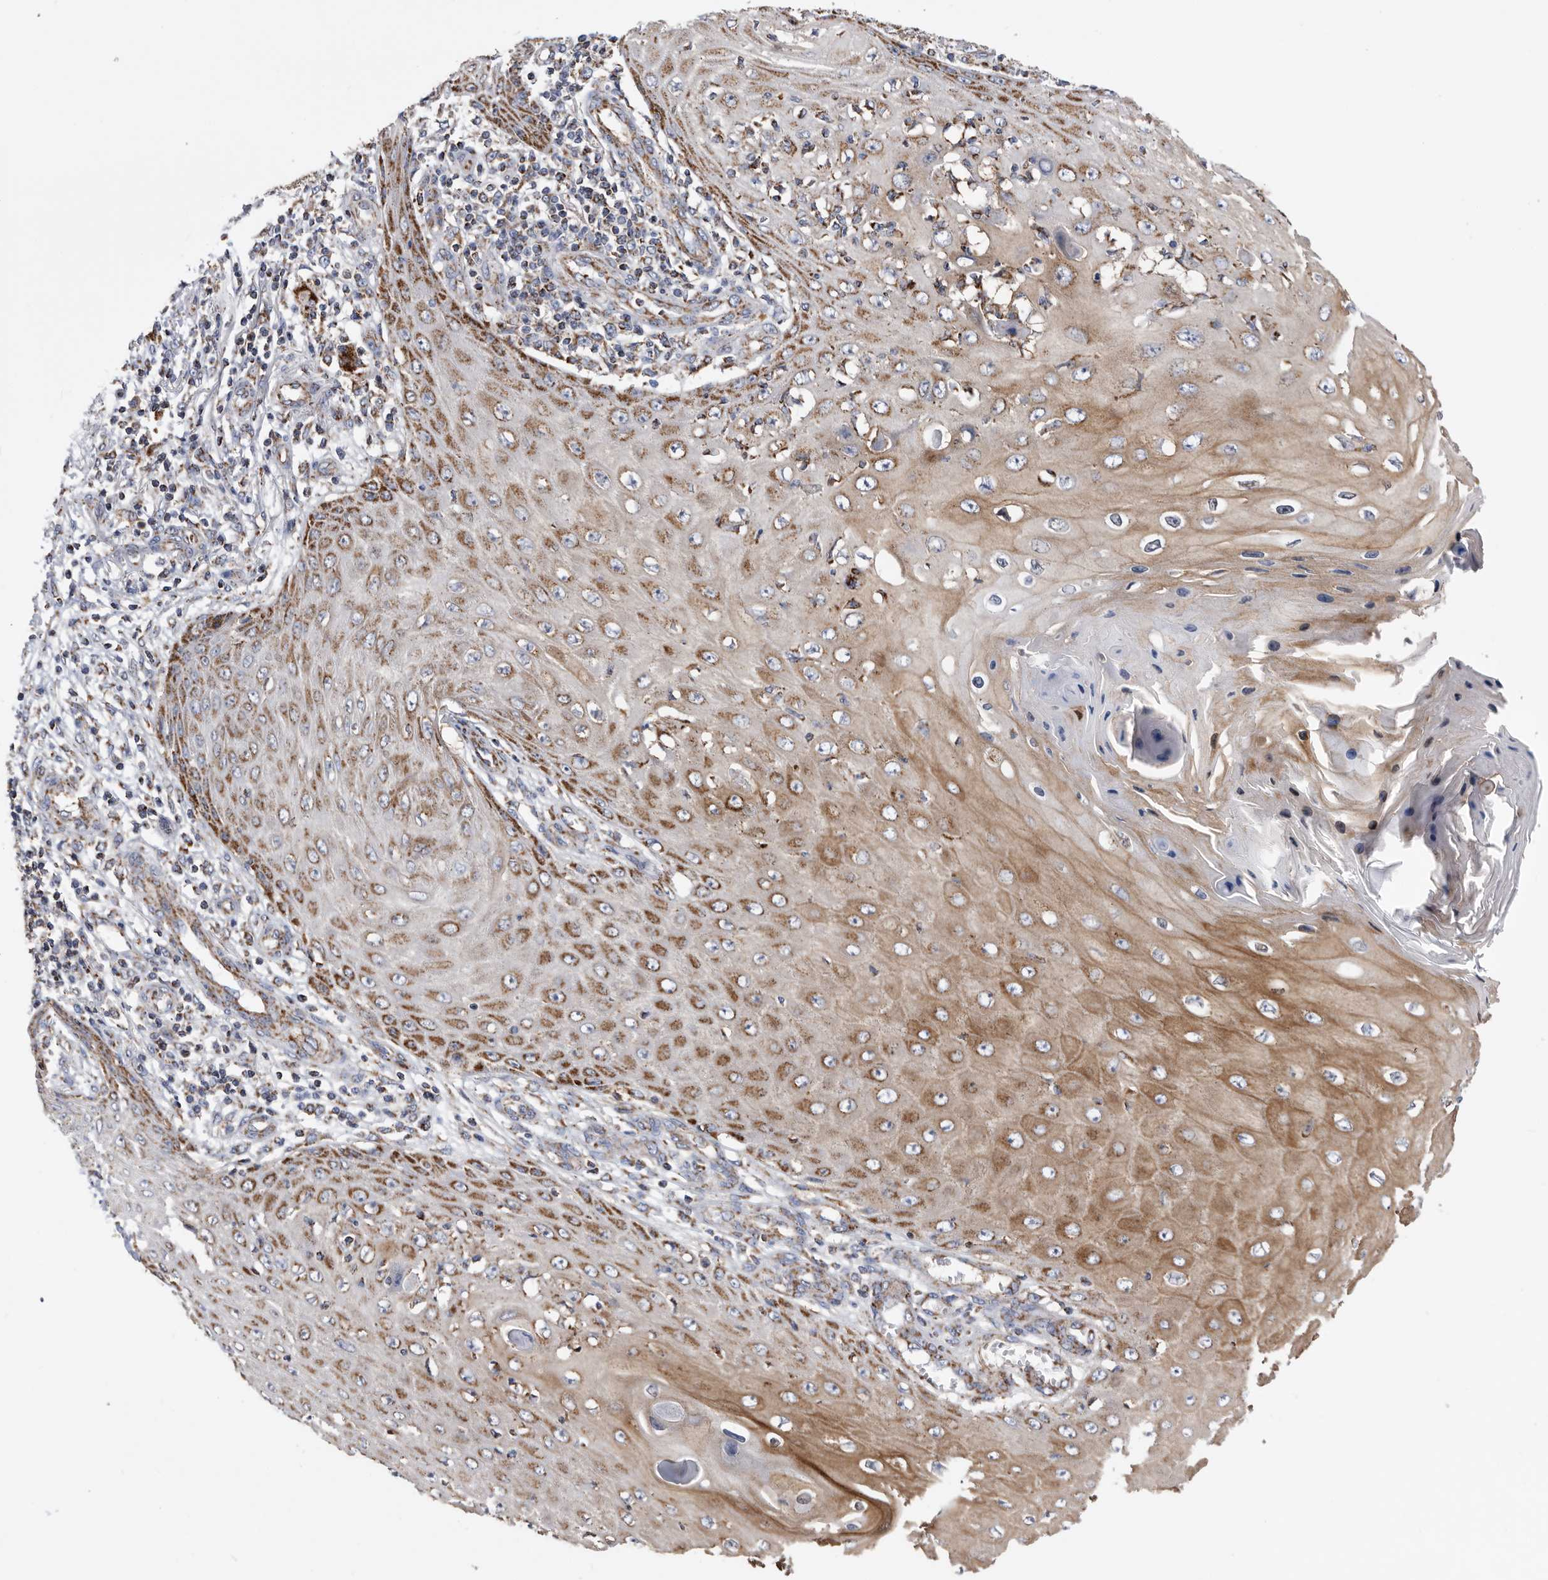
{"staining": {"intensity": "moderate", "quantity": ">75%", "location": "cytoplasmic/membranous"}, "tissue": "skin cancer", "cell_type": "Tumor cells", "image_type": "cancer", "snomed": [{"axis": "morphology", "description": "Squamous cell carcinoma, NOS"}, {"axis": "topography", "description": "Skin"}], "caption": "Human skin squamous cell carcinoma stained with a protein marker exhibits moderate staining in tumor cells.", "gene": "WFDC1", "patient": {"sex": "female", "age": 73}}